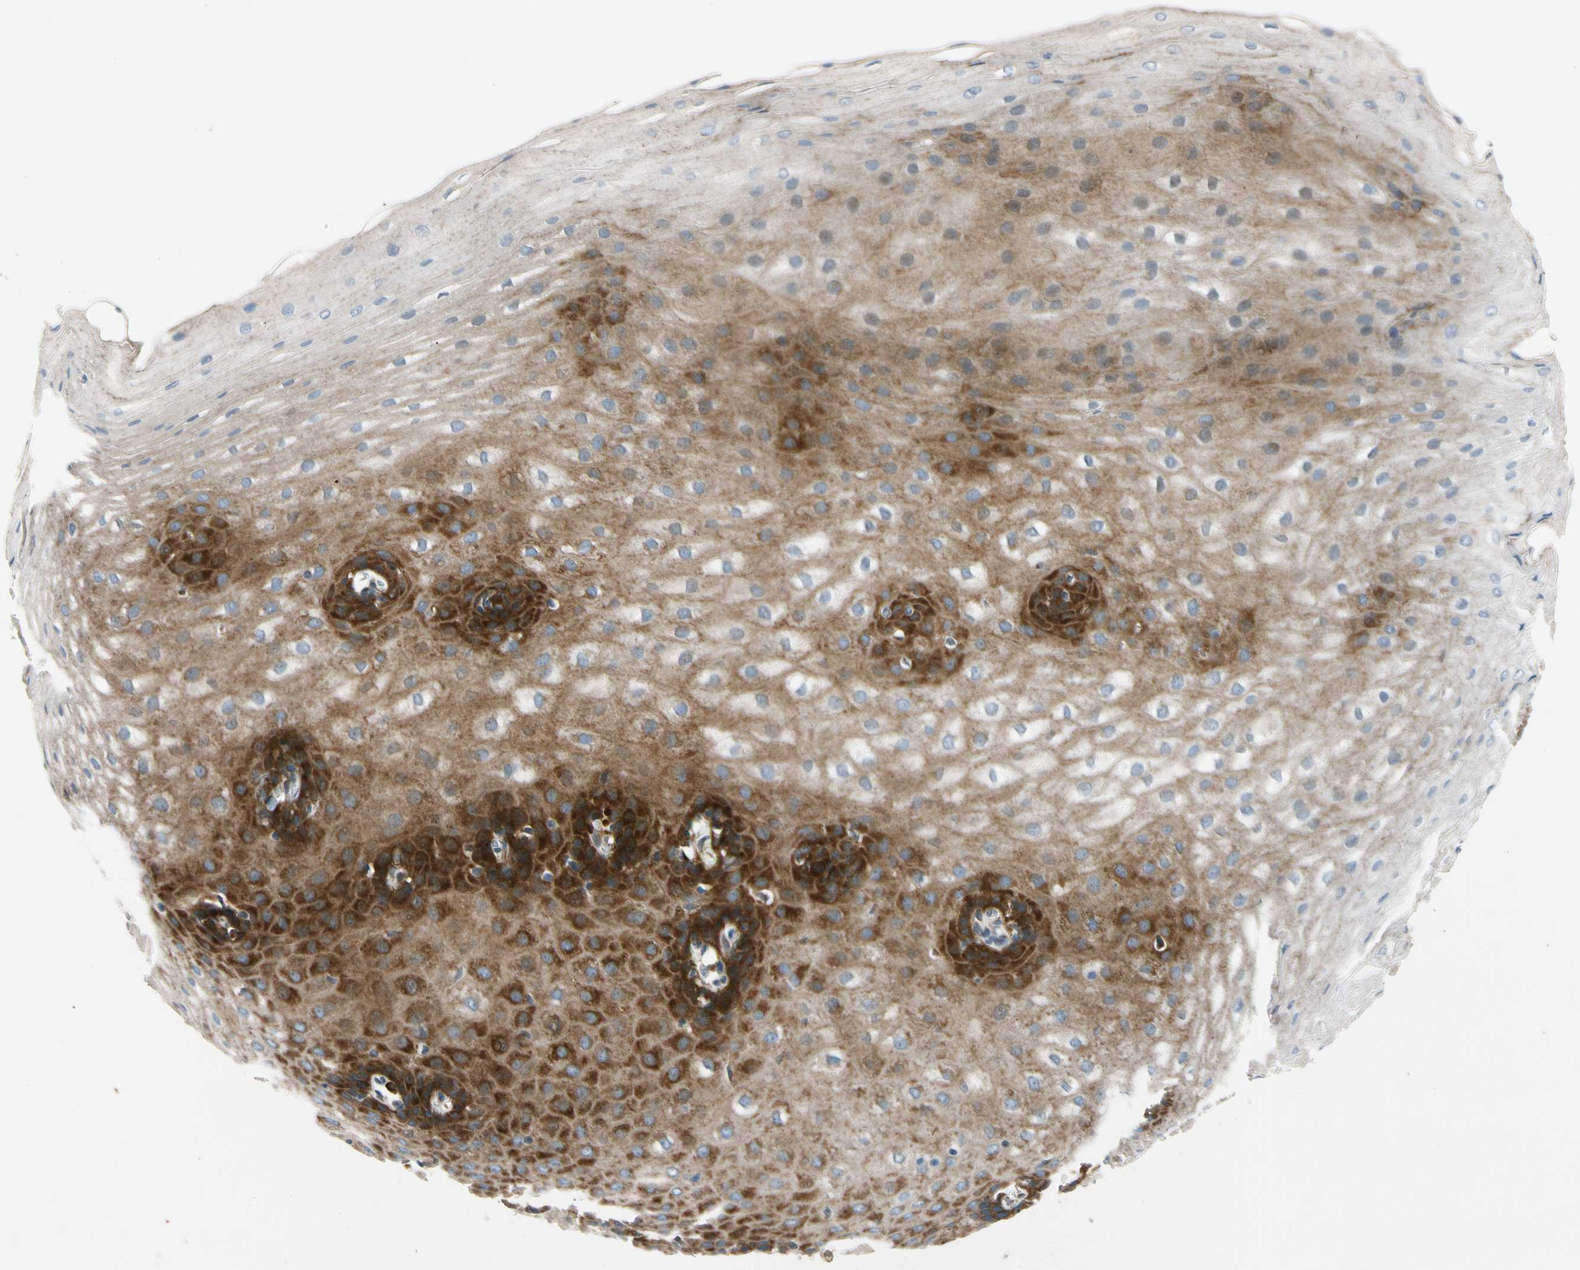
{"staining": {"intensity": "strong", "quantity": "25%-75%", "location": "cytoplasmic/membranous"}, "tissue": "esophagus", "cell_type": "Squamous epithelial cells", "image_type": "normal", "snomed": [{"axis": "morphology", "description": "Normal tissue, NOS"}, {"axis": "topography", "description": "Esophagus"}], "caption": "Immunohistochemistry micrograph of normal esophagus stained for a protein (brown), which shows high levels of strong cytoplasmic/membranous positivity in about 25%-75% of squamous epithelial cells.", "gene": "MST1R", "patient": {"sex": "male", "age": 70}}